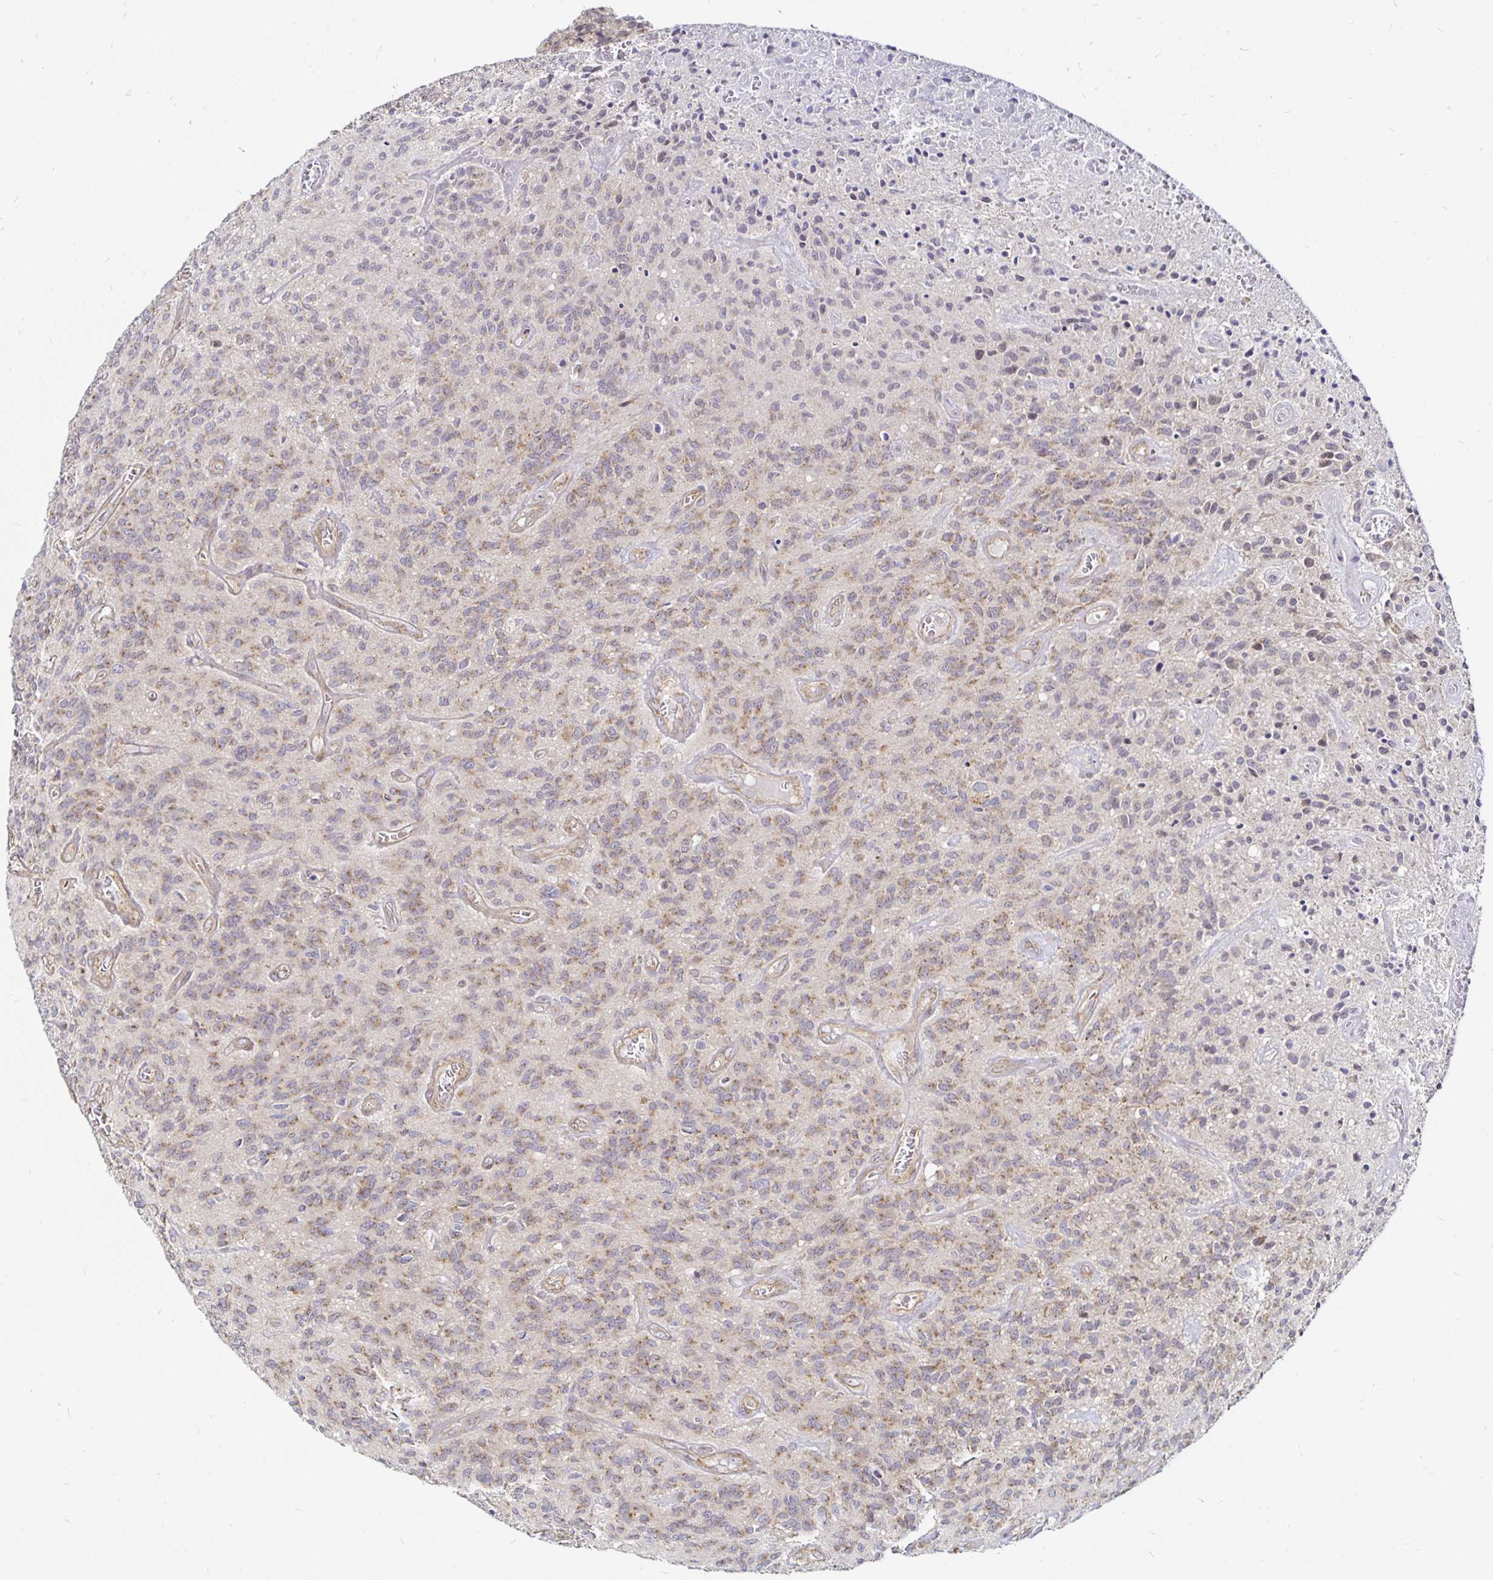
{"staining": {"intensity": "weak", "quantity": "25%-75%", "location": "cytoplasmic/membranous"}, "tissue": "glioma", "cell_type": "Tumor cells", "image_type": "cancer", "snomed": [{"axis": "morphology", "description": "Glioma, malignant, High grade"}, {"axis": "topography", "description": "Brain"}], "caption": "This image demonstrates IHC staining of human glioma, with low weak cytoplasmic/membranous expression in about 25%-75% of tumor cells.", "gene": "CYP27A1", "patient": {"sex": "male", "age": 76}}